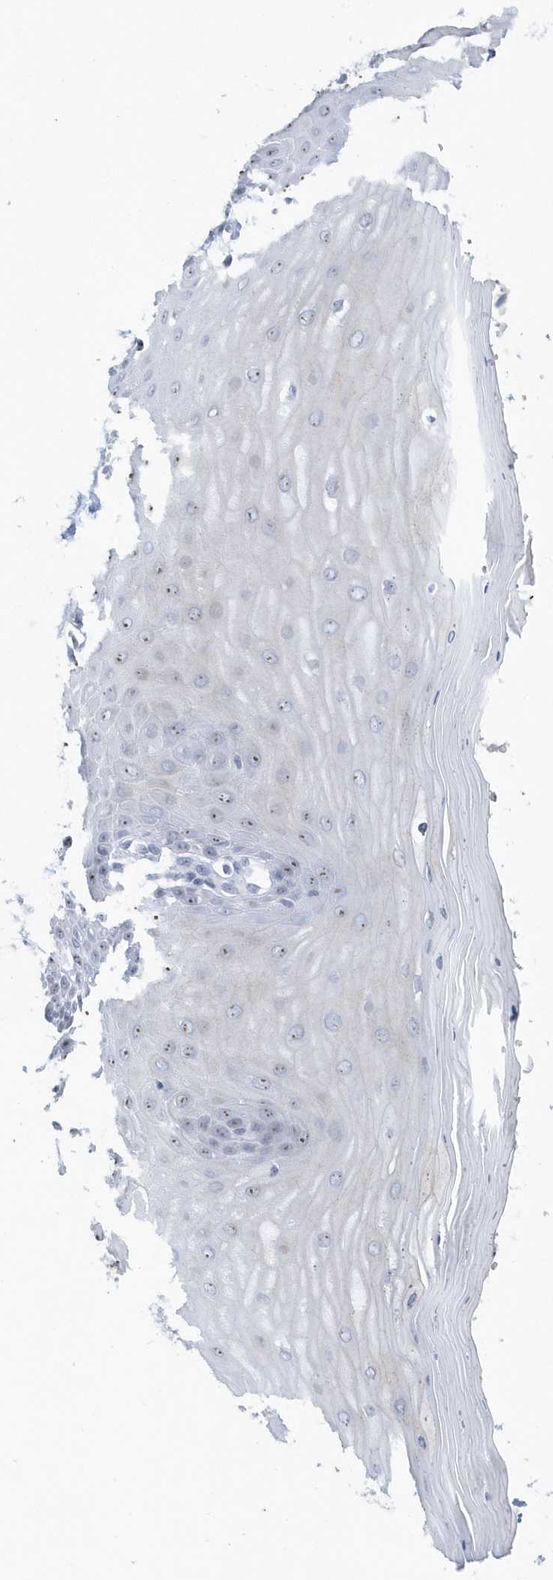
{"staining": {"intensity": "moderate", "quantity": "25%-75%", "location": "nuclear"}, "tissue": "cervix", "cell_type": "Glandular cells", "image_type": "normal", "snomed": [{"axis": "morphology", "description": "Normal tissue, NOS"}, {"axis": "topography", "description": "Cervix"}], "caption": "This histopathology image demonstrates IHC staining of benign human cervix, with medium moderate nuclear staining in about 25%-75% of glandular cells.", "gene": "RPF2", "patient": {"sex": "female", "age": 55}}